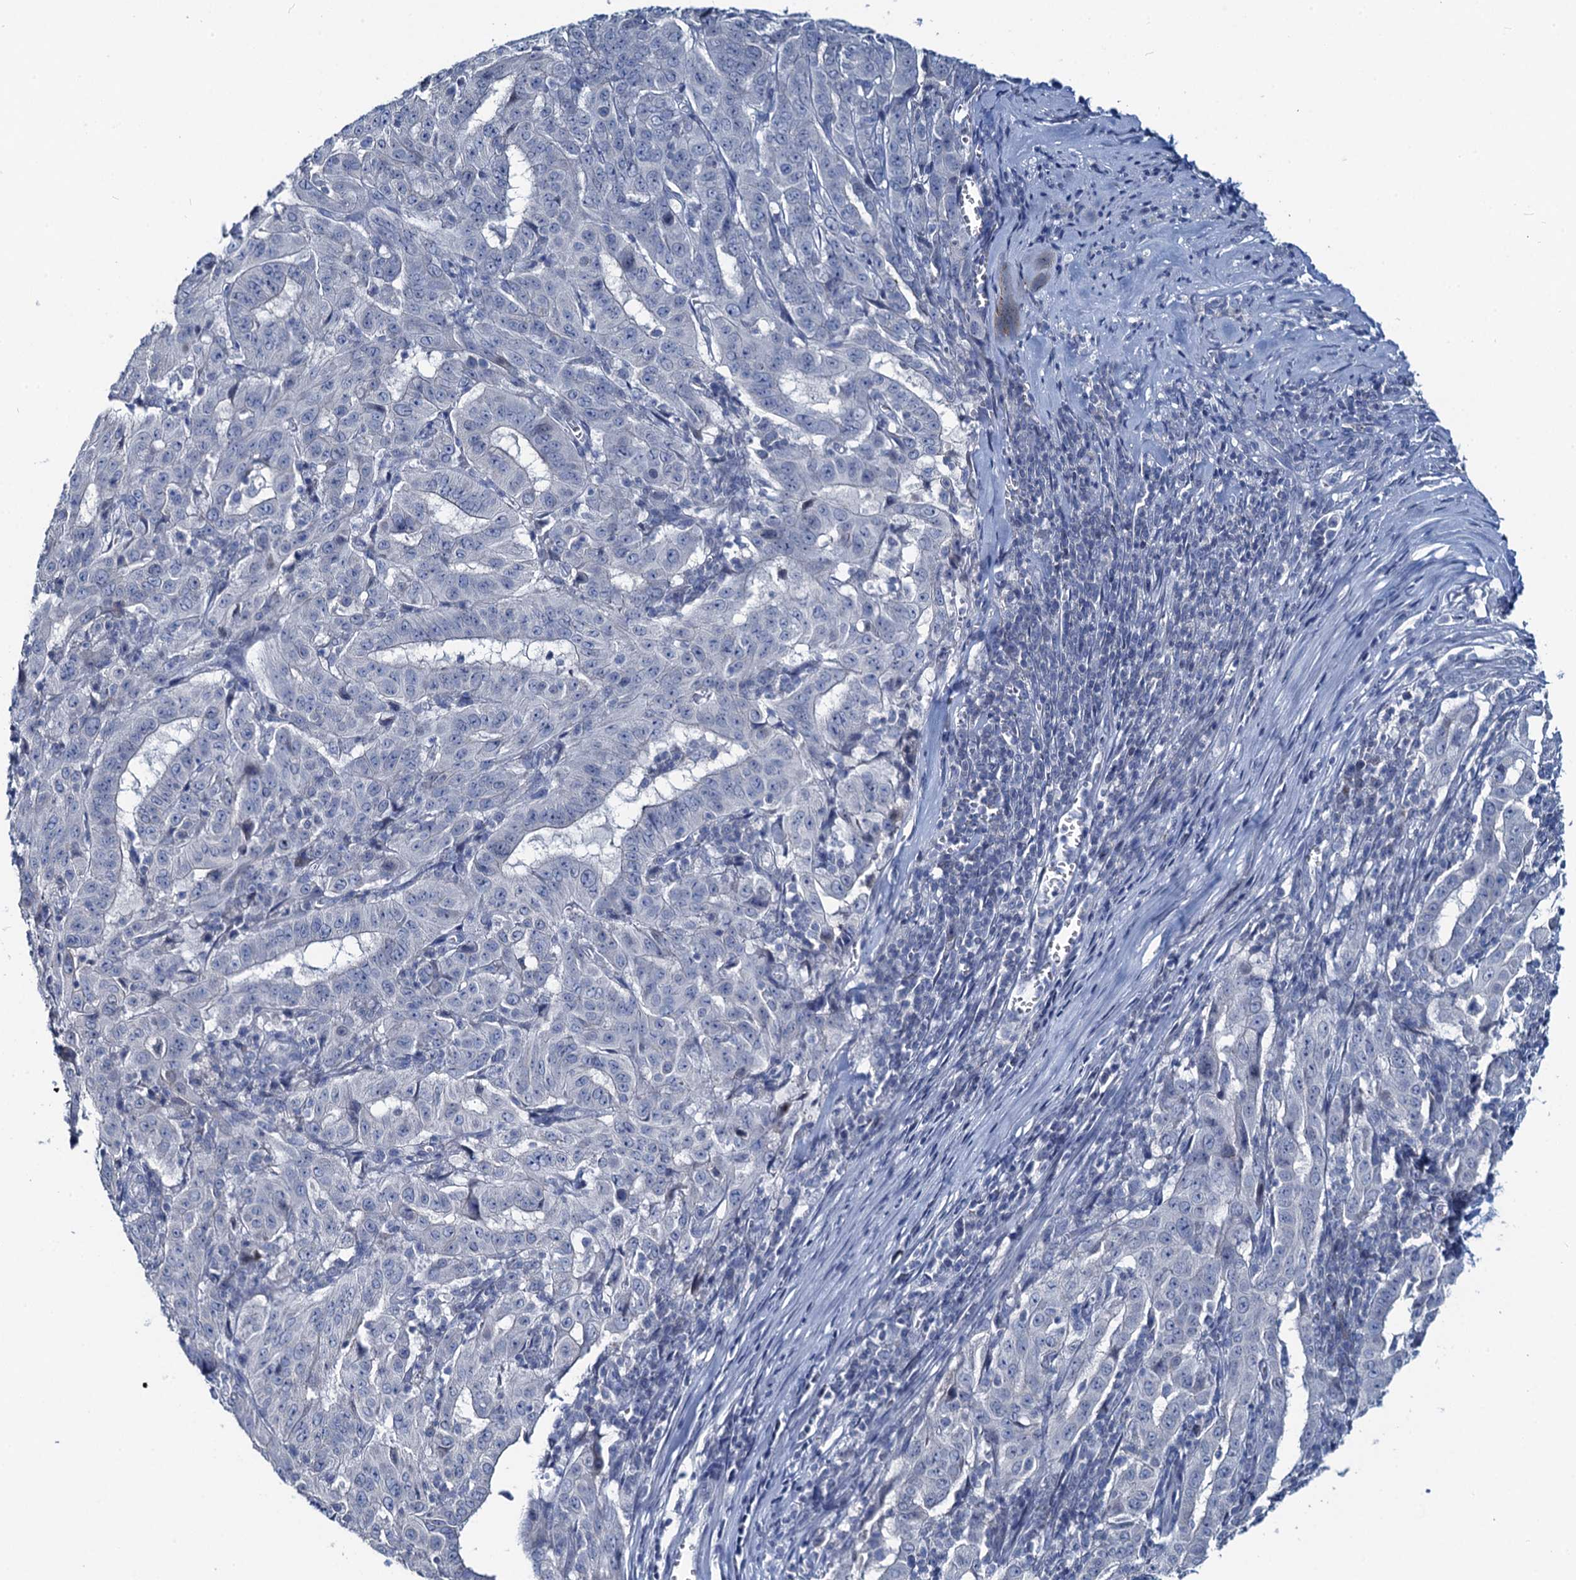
{"staining": {"intensity": "negative", "quantity": "none", "location": "none"}, "tissue": "pancreatic cancer", "cell_type": "Tumor cells", "image_type": "cancer", "snomed": [{"axis": "morphology", "description": "Adenocarcinoma, NOS"}, {"axis": "topography", "description": "Pancreas"}], "caption": "Tumor cells are negative for protein expression in human pancreatic cancer (adenocarcinoma).", "gene": "TOX3", "patient": {"sex": "male", "age": 63}}